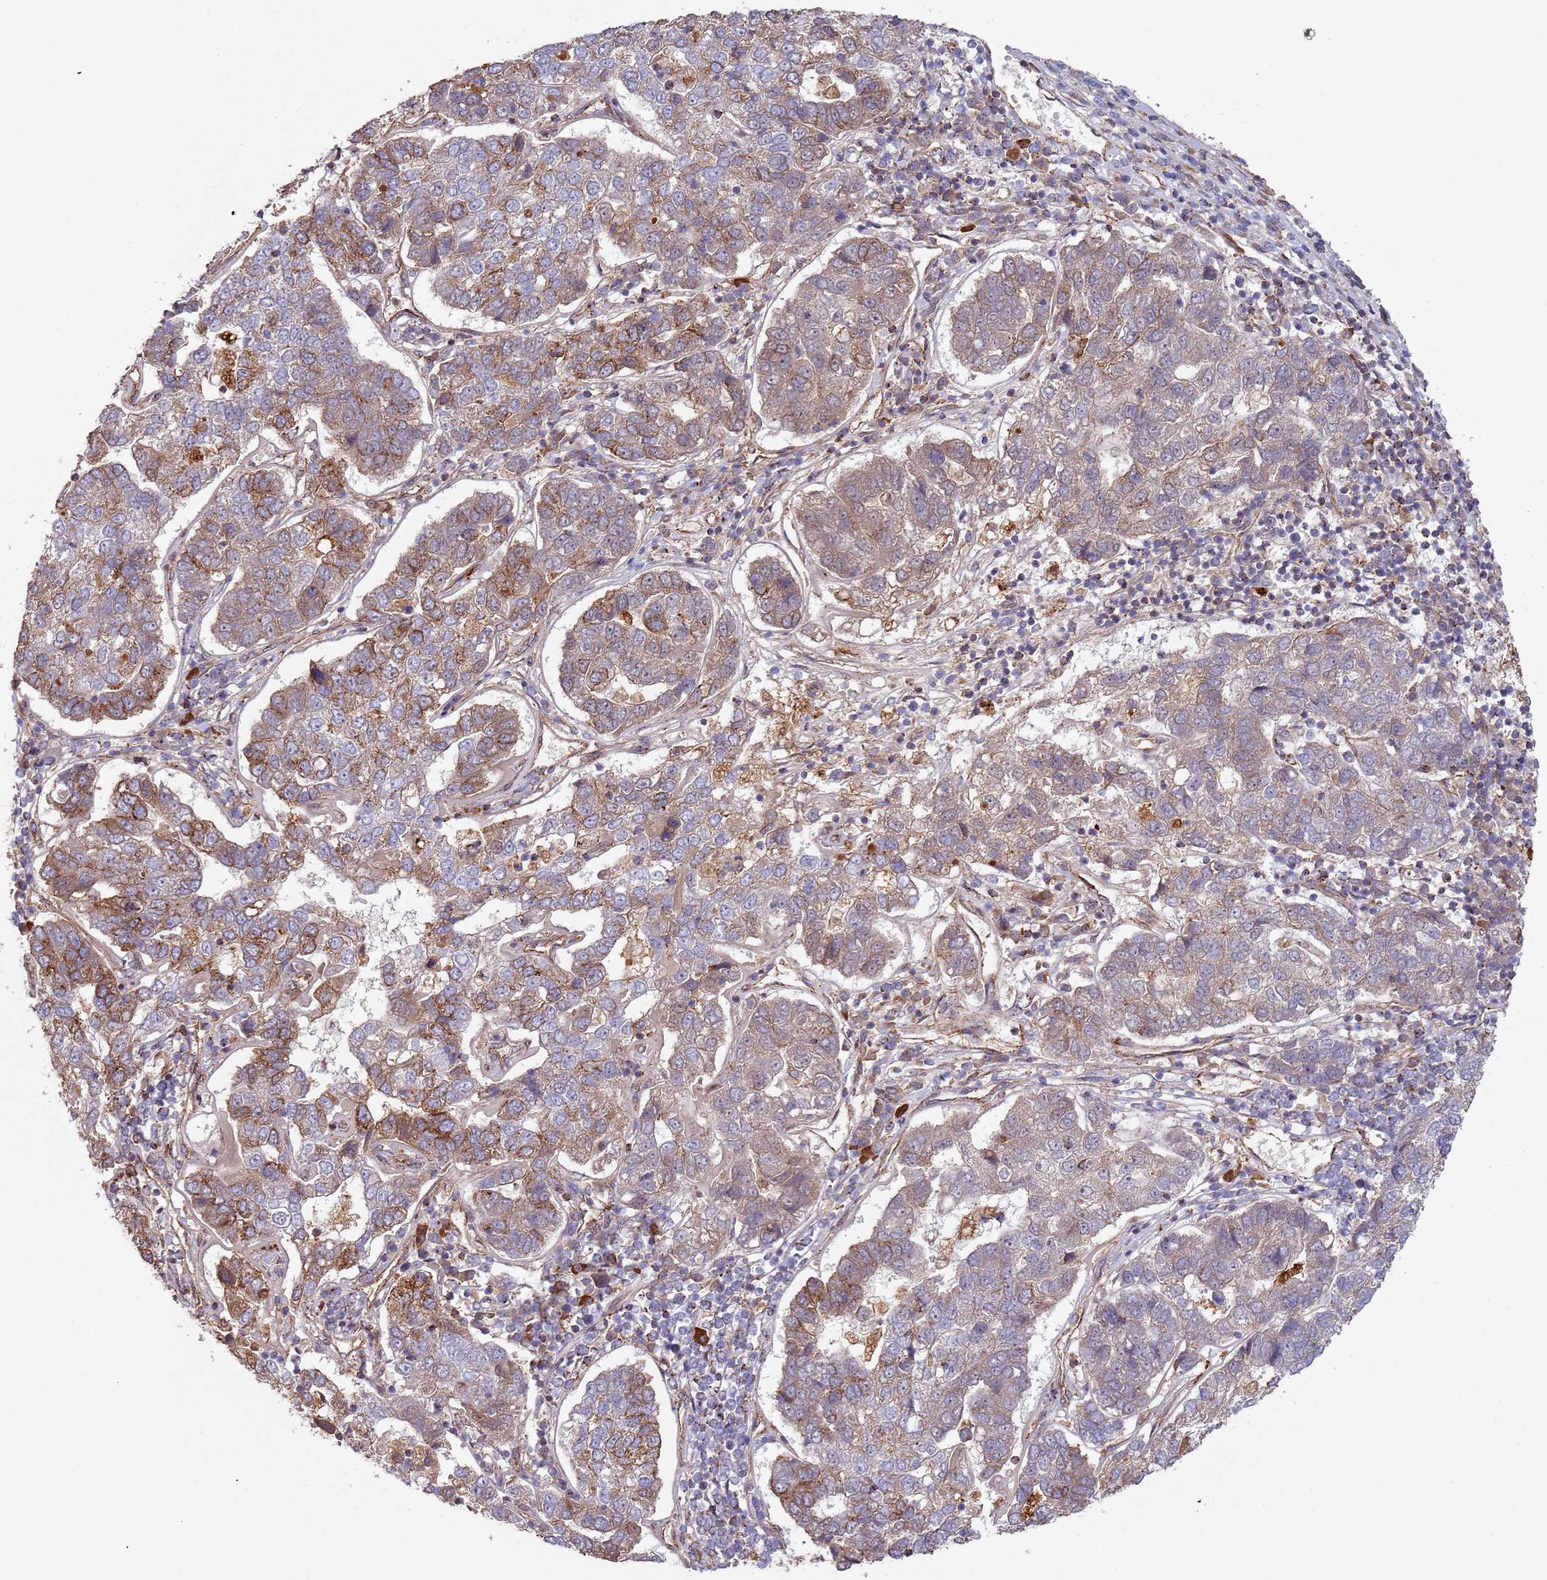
{"staining": {"intensity": "moderate", "quantity": "25%-75%", "location": "cytoplasmic/membranous"}, "tissue": "pancreatic cancer", "cell_type": "Tumor cells", "image_type": "cancer", "snomed": [{"axis": "morphology", "description": "Adenocarcinoma, NOS"}, {"axis": "topography", "description": "Pancreas"}], "caption": "An image of human pancreatic cancer stained for a protein shows moderate cytoplasmic/membranous brown staining in tumor cells.", "gene": "KANSL1L", "patient": {"sex": "female", "age": 61}}